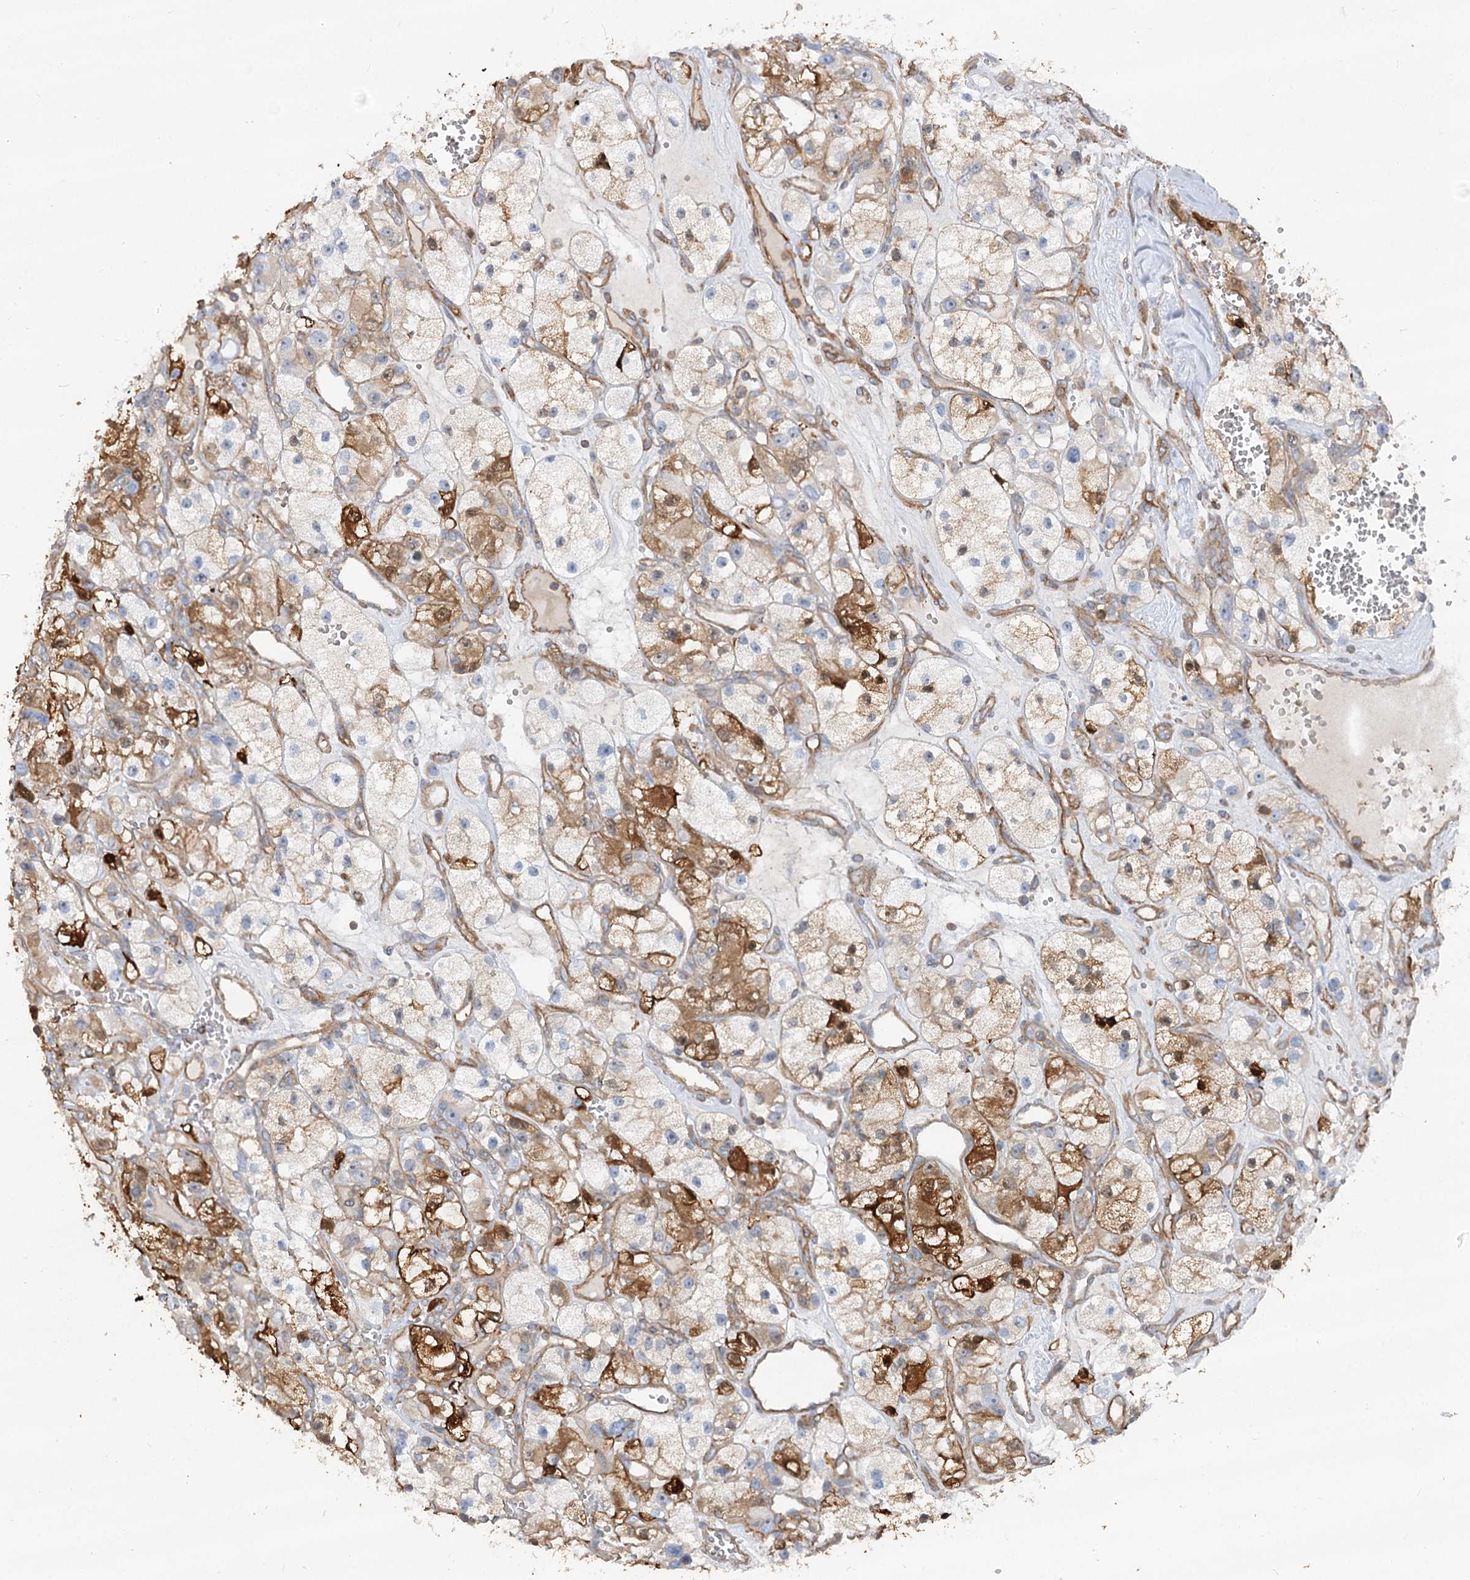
{"staining": {"intensity": "strong", "quantity": "<25%", "location": "cytoplasmic/membranous"}, "tissue": "renal cancer", "cell_type": "Tumor cells", "image_type": "cancer", "snomed": [{"axis": "morphology", "description": "Adenocarcinoma, NOS"}, {"axis": "topography", "description": "Kidney"}], "caption": "Human adenocarcinoma (renal) stained with a brown dye demonstrates strong cytoplasmic/membranous positive expression in about <25% of tumor cells.", "gene": "WDR36", "patient": {"sex": "female", "age": 57}}